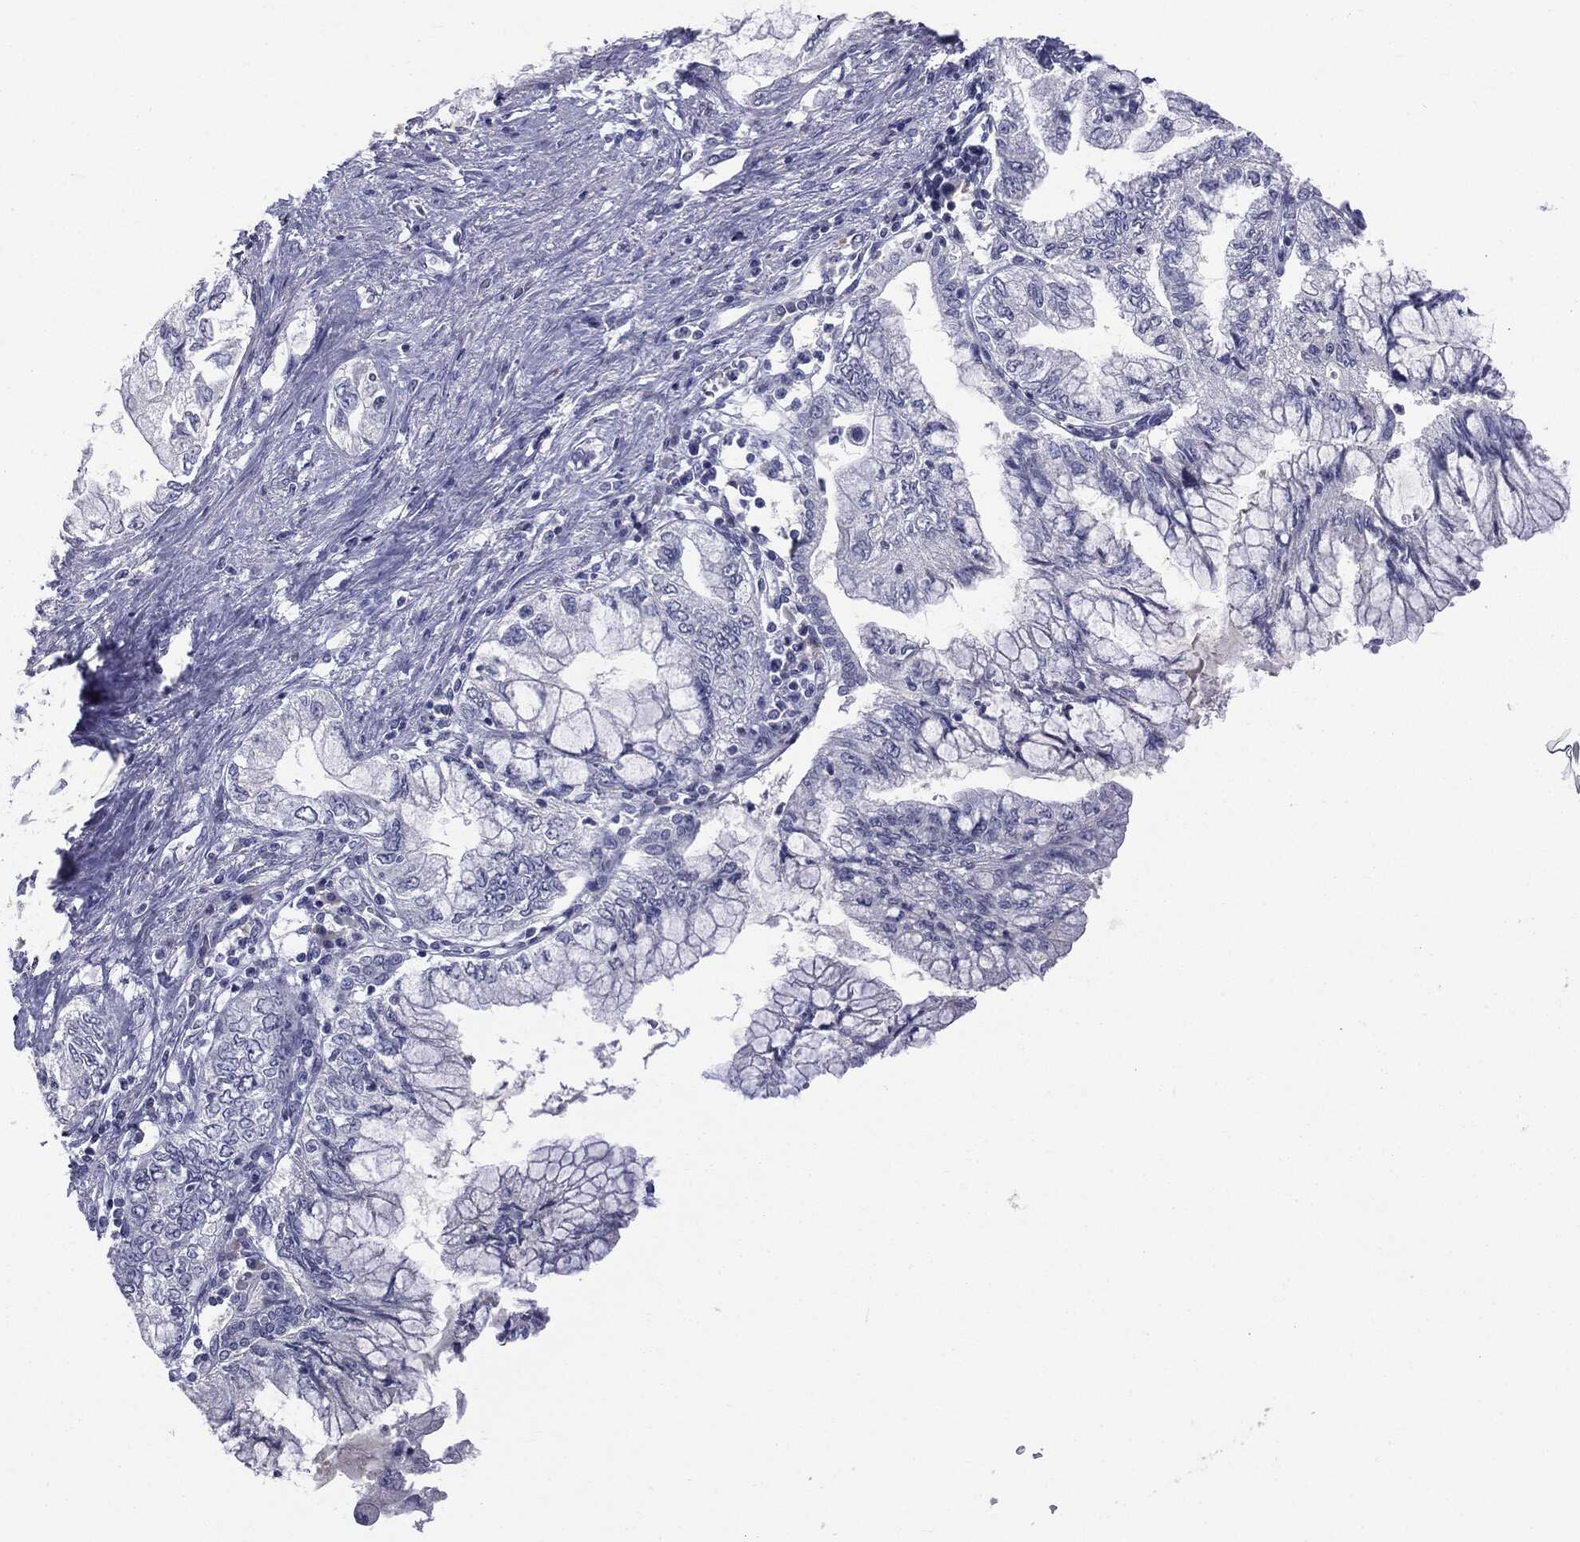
{"staining": {"intensity": "negative", "quantity": "none", "location": "none"}, "tissue": "pancreatic cancer", "cell_type": "Tumor cells", "image_type": "cancer", "snomed": [{"axis": "morphology", "description": "Adenocarcinoma, NOS"}, {"axis": "topography", "description": "Pancreas"}], "caption": "Immunohistochemistry (IHC) image of neoplastic tissue: human pancreatic cancer stained with DAB (3,3'-diaminobenzidine) shows no significant protein staining in tumor cells.", "gene": "TSHB", "patient": {"sex": "female", "age": 73}}